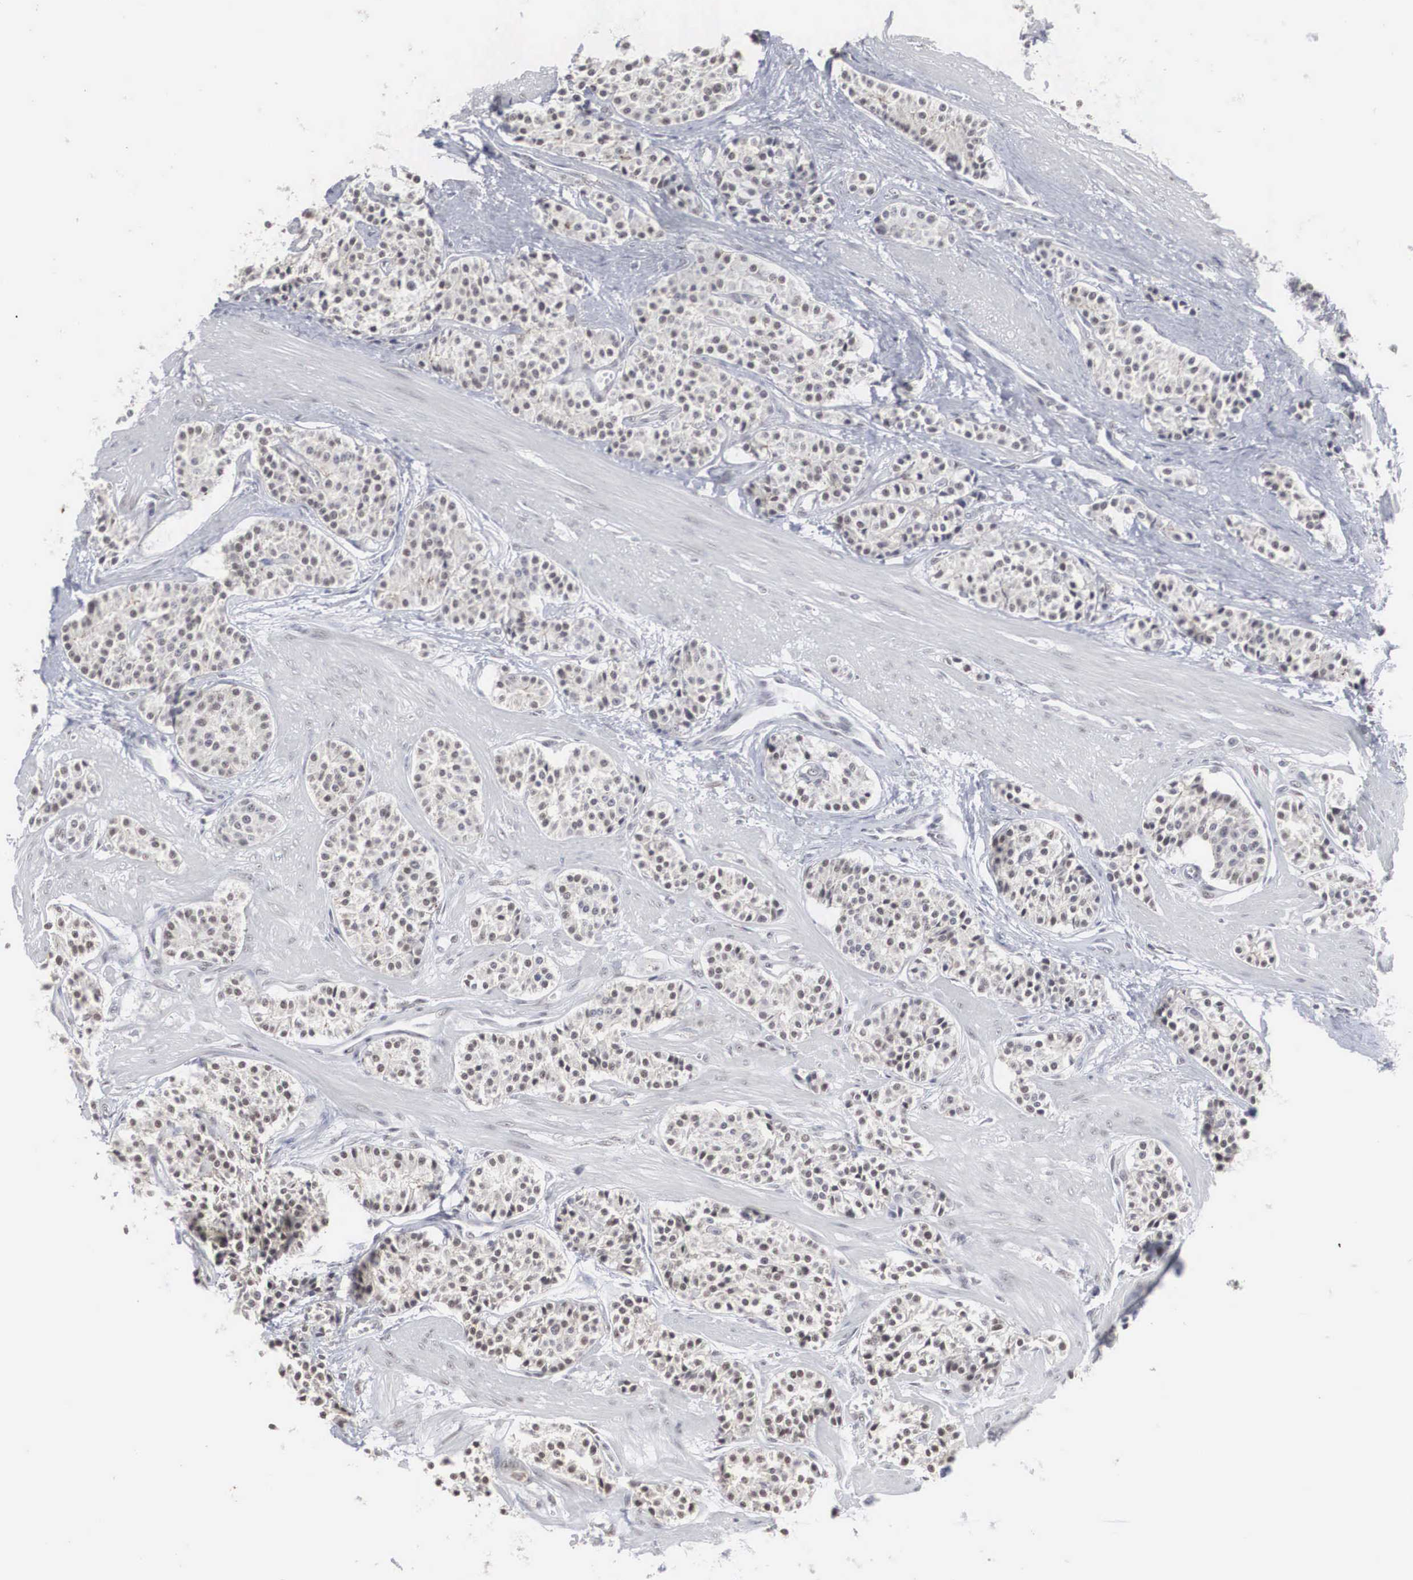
{"staining": {"intensity": "weak", "quantity": "25%-75%", "location": "nuclear"}, "tissue": "carcinoid", "cell_type": "Tumor cells", "image_type": "cancer", "snomed": [{"axis": "morphology", "description": "Carcinoid, malignant, NOS"}, {"axis": "topography", "description": "Stomach"}], "caption": "The micrograph demonstrates a brown stain indicating the presence of a protein in the nuclear of tumor cells in malignant carcinoid.", "gene": "AUTS2", "patient": {"sex": "female", "age": 76}}